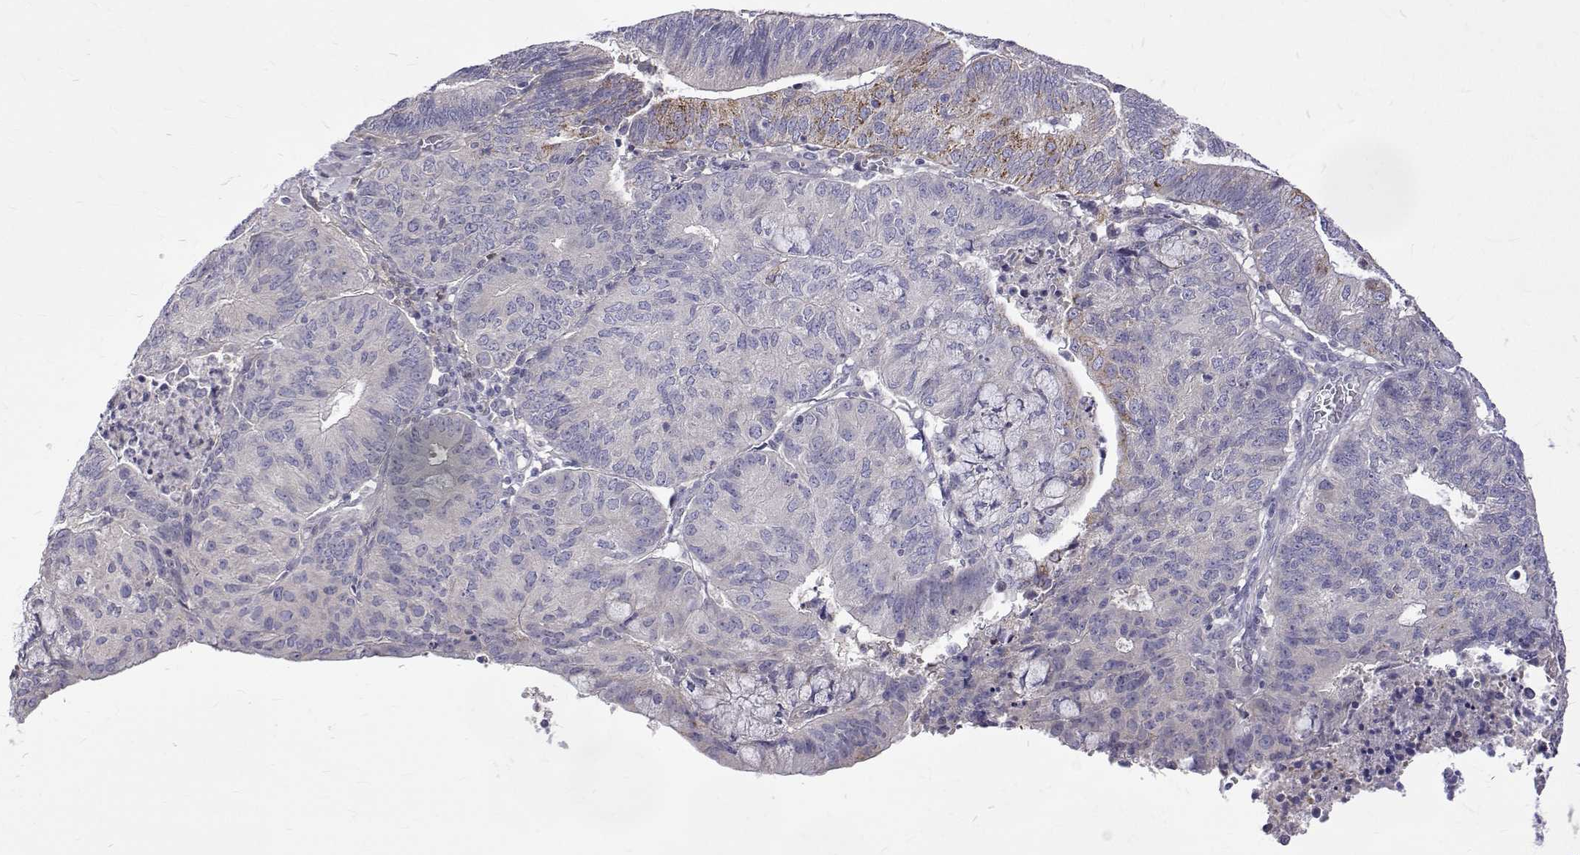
{"staining": {"intensity": "weak", "quantity": "<25%", "location": "cytoplasmic/membranous"}, "tissue": "endometrial cancer", "cell_type": "Tumor cells", "image_type": "cancer", "snomed": [{"axis": "morphology", "description": "Adenocarcinoma, NOS"}, {"axis": "topography", "description": "Endometrium"}], "caption": "The photomicrograph shows no staining of tumor cells in endometrial cancer (adenocarcinoma).", "gene": "PADI1", "patient": {"sex": "female", "age": 82}}